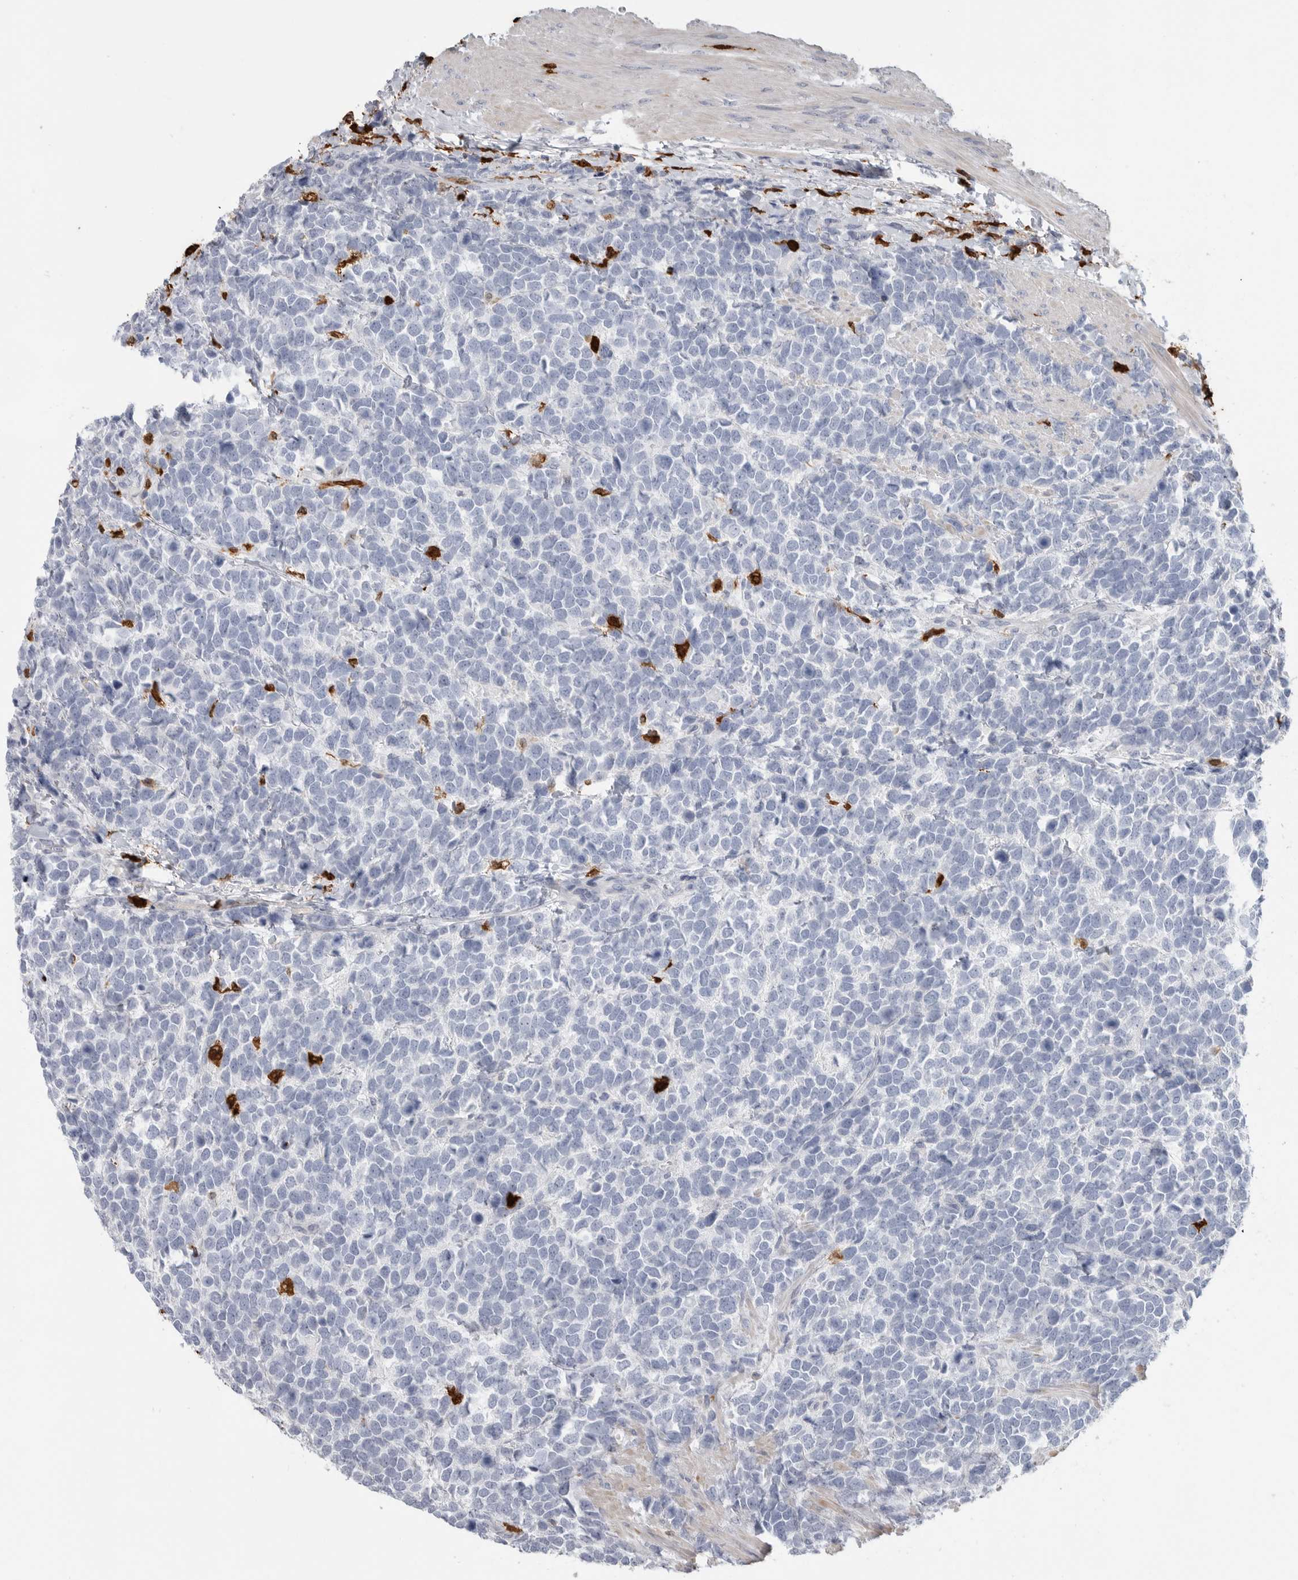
{"staining": {"intensity": "negative", "quantity": "none", "location": "none"}, "tissue": "urothelial cancer", "cell_type": "Tumor cells", "image_type": "cancer", "snomed": [{"axis": "morphology", "description": "Urothelial carcinoma, High grade"}, {"axis": "topography", "description": "Urinary bladder"}], "caption": "High magnification brightfield microscopy of urothelial cancer stained with DAB (brown) and counterstained with hematoxylin (blue): tumor cells show no significant expression. Brightfield microscopy of immunohistochemistry stained with DAB (3,3'-diaminobenzidine) (brown) and hematoxylin (blue), captured at high magnification.", "gene": "CYB561D1", "patient": {"sex": "female", "age": 82}}